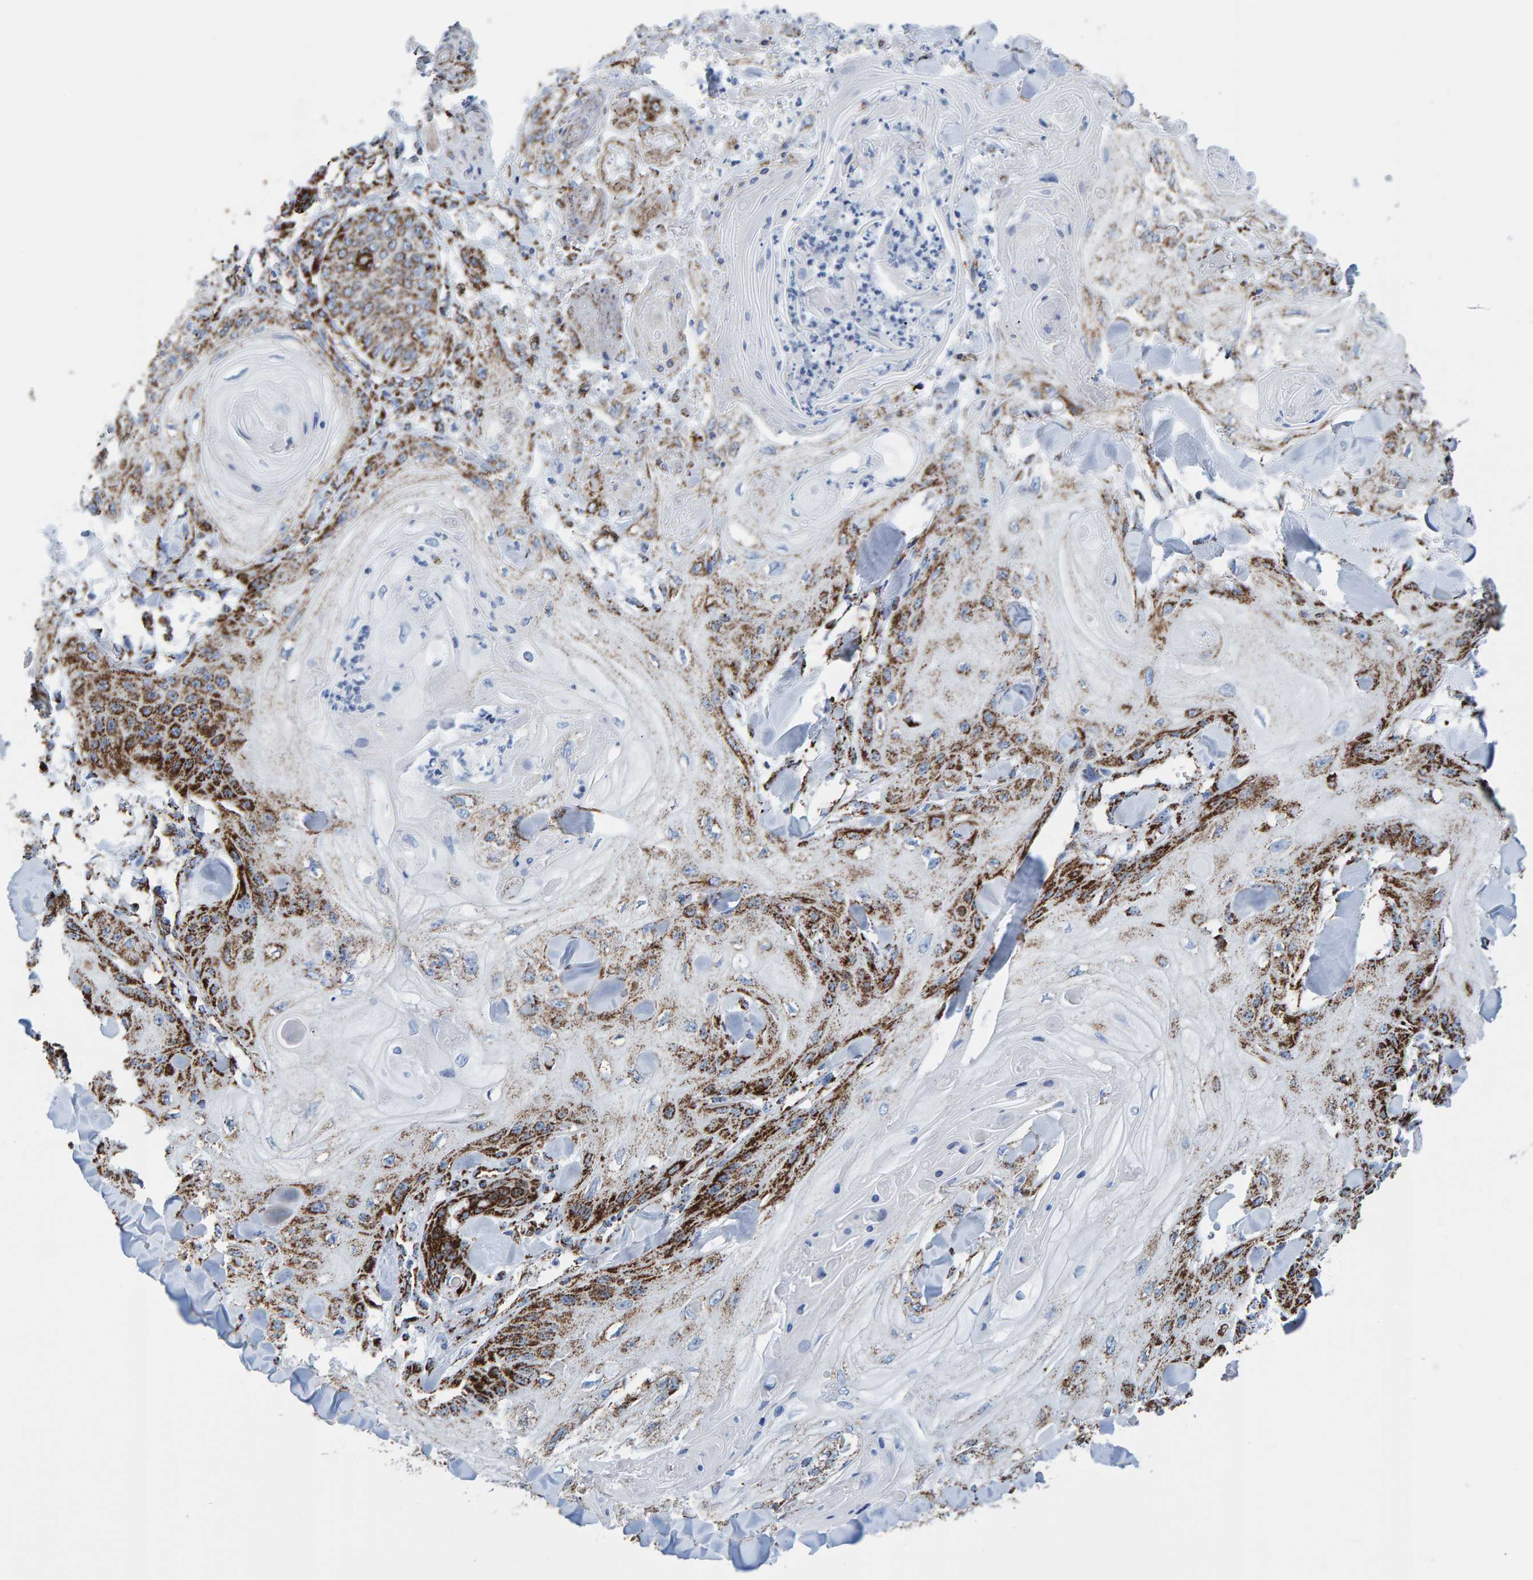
{"staining": {"intensity": "strong", "quantity": ">75%", "location": "cytoplasmic/membranous"}, "tissue": "skin cancer", "cell_type": "Tumor cells", "image_type": "cancer", "snomed": [{"axis": "morphology", "description": "Squamous cell carcinoma, NOS"}, {"axis": "topography", "description": "Skin"}], "caption": "IHC of skin squamous cell carcinoma reveals high levels of strong cytoplasmic/membranous staining in about >75% of tumor cells. The protein is stained brown, and the nuclei are stained in blue (DAB (3,3'-diaminobenzidine) IHC with brightfield microscopy, high magnification).", "gene": "ENSG00000262660", "patient": {"sex": "male", "age": 74}}